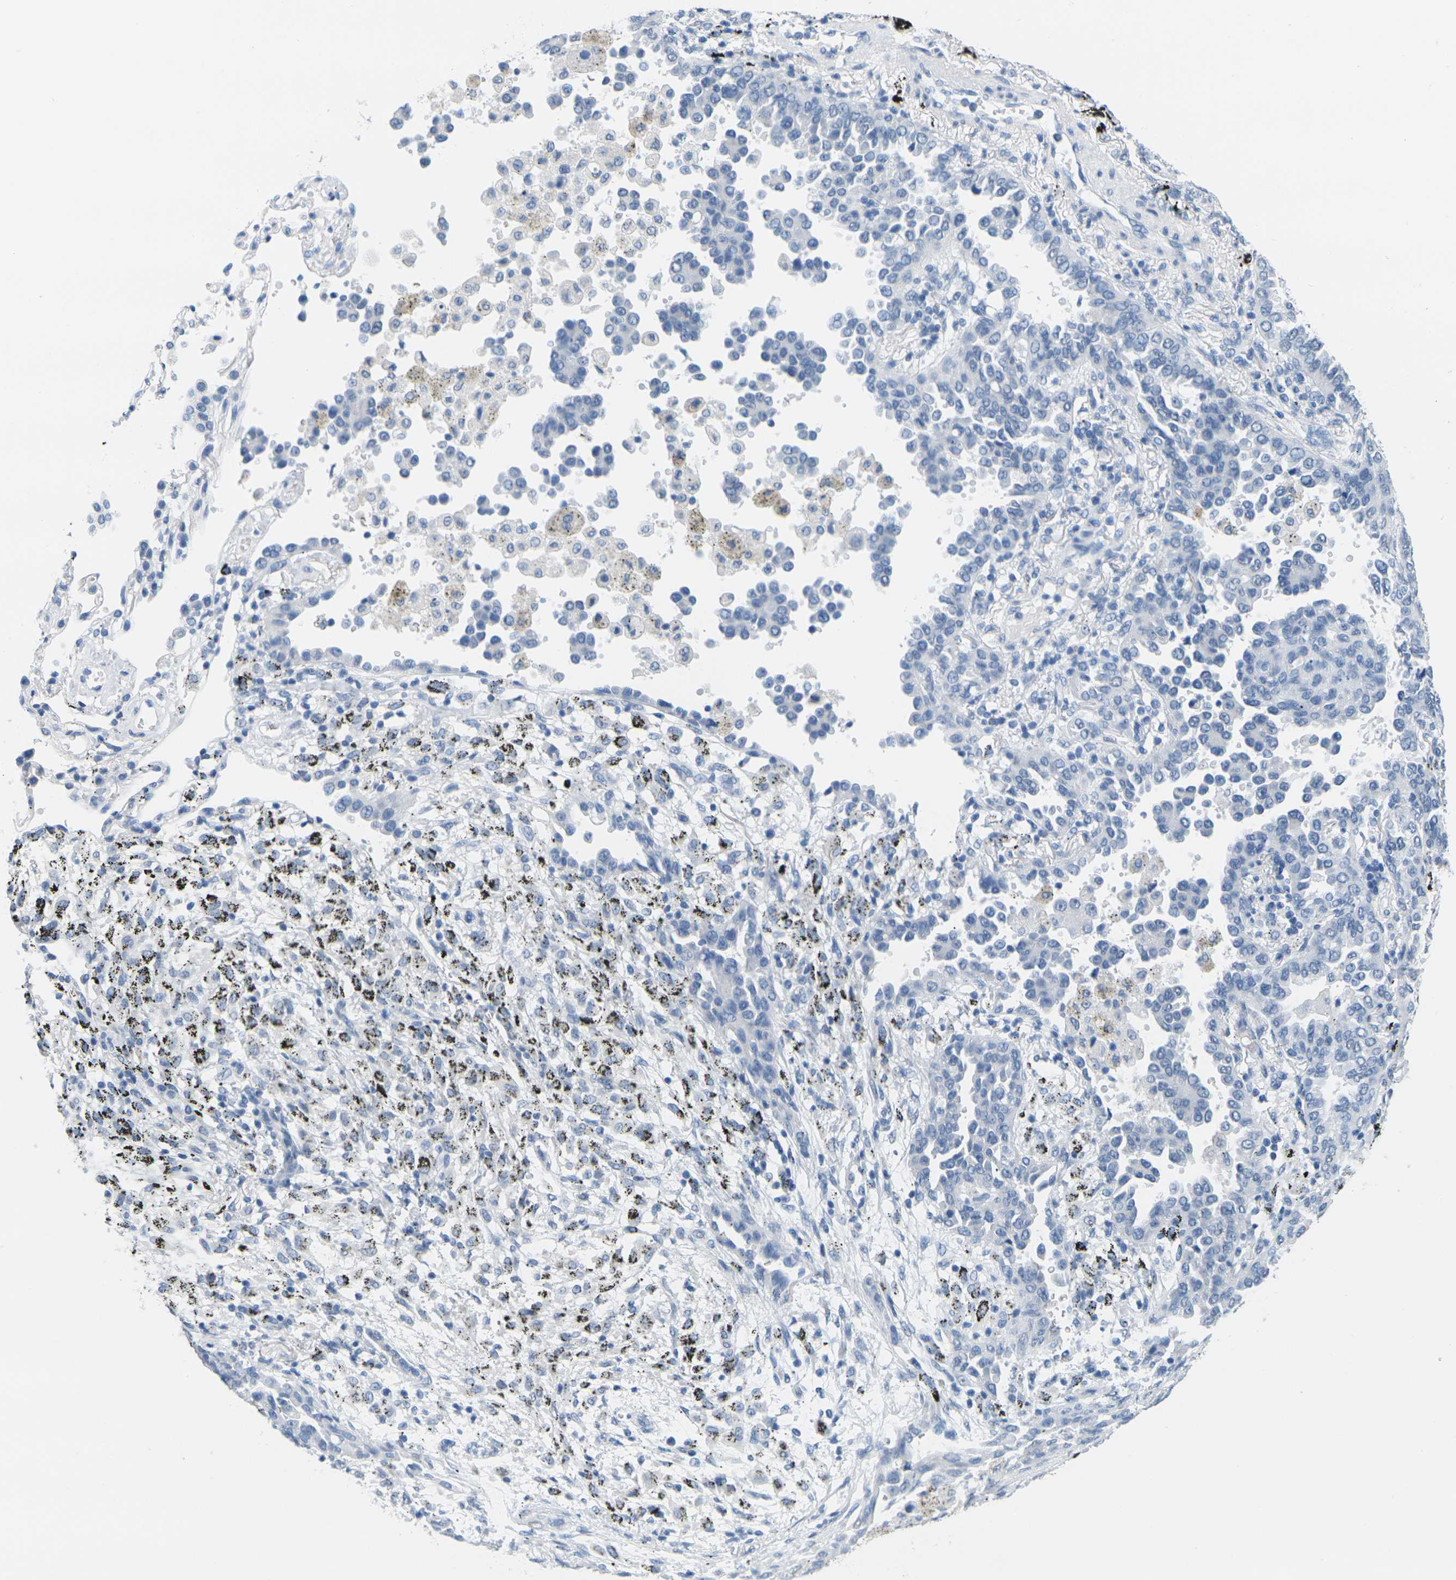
{"staining": {"intensity": "negative", "quantity": "none", "location": "none"}, "tissue": "lung cancer", "cell_type": "Tumor cells", "image_type": "cancer", "snomed": [{"axis": "morphology", "description": "Normal tissue, NOS"}, {"axis": "morphology", "description": "Adenocarcinoma, NOS"}, {"axis": "topography", "description": "Lung"}], "caption": "This image is of lung cancer stained with immunohistochemistry to label a protein in brown with the nuclei are counter-stained blue. There is no positivity in tumor cells.", "gene": "CTAG1A", "patient": {"sex": "male", "age": 59}}